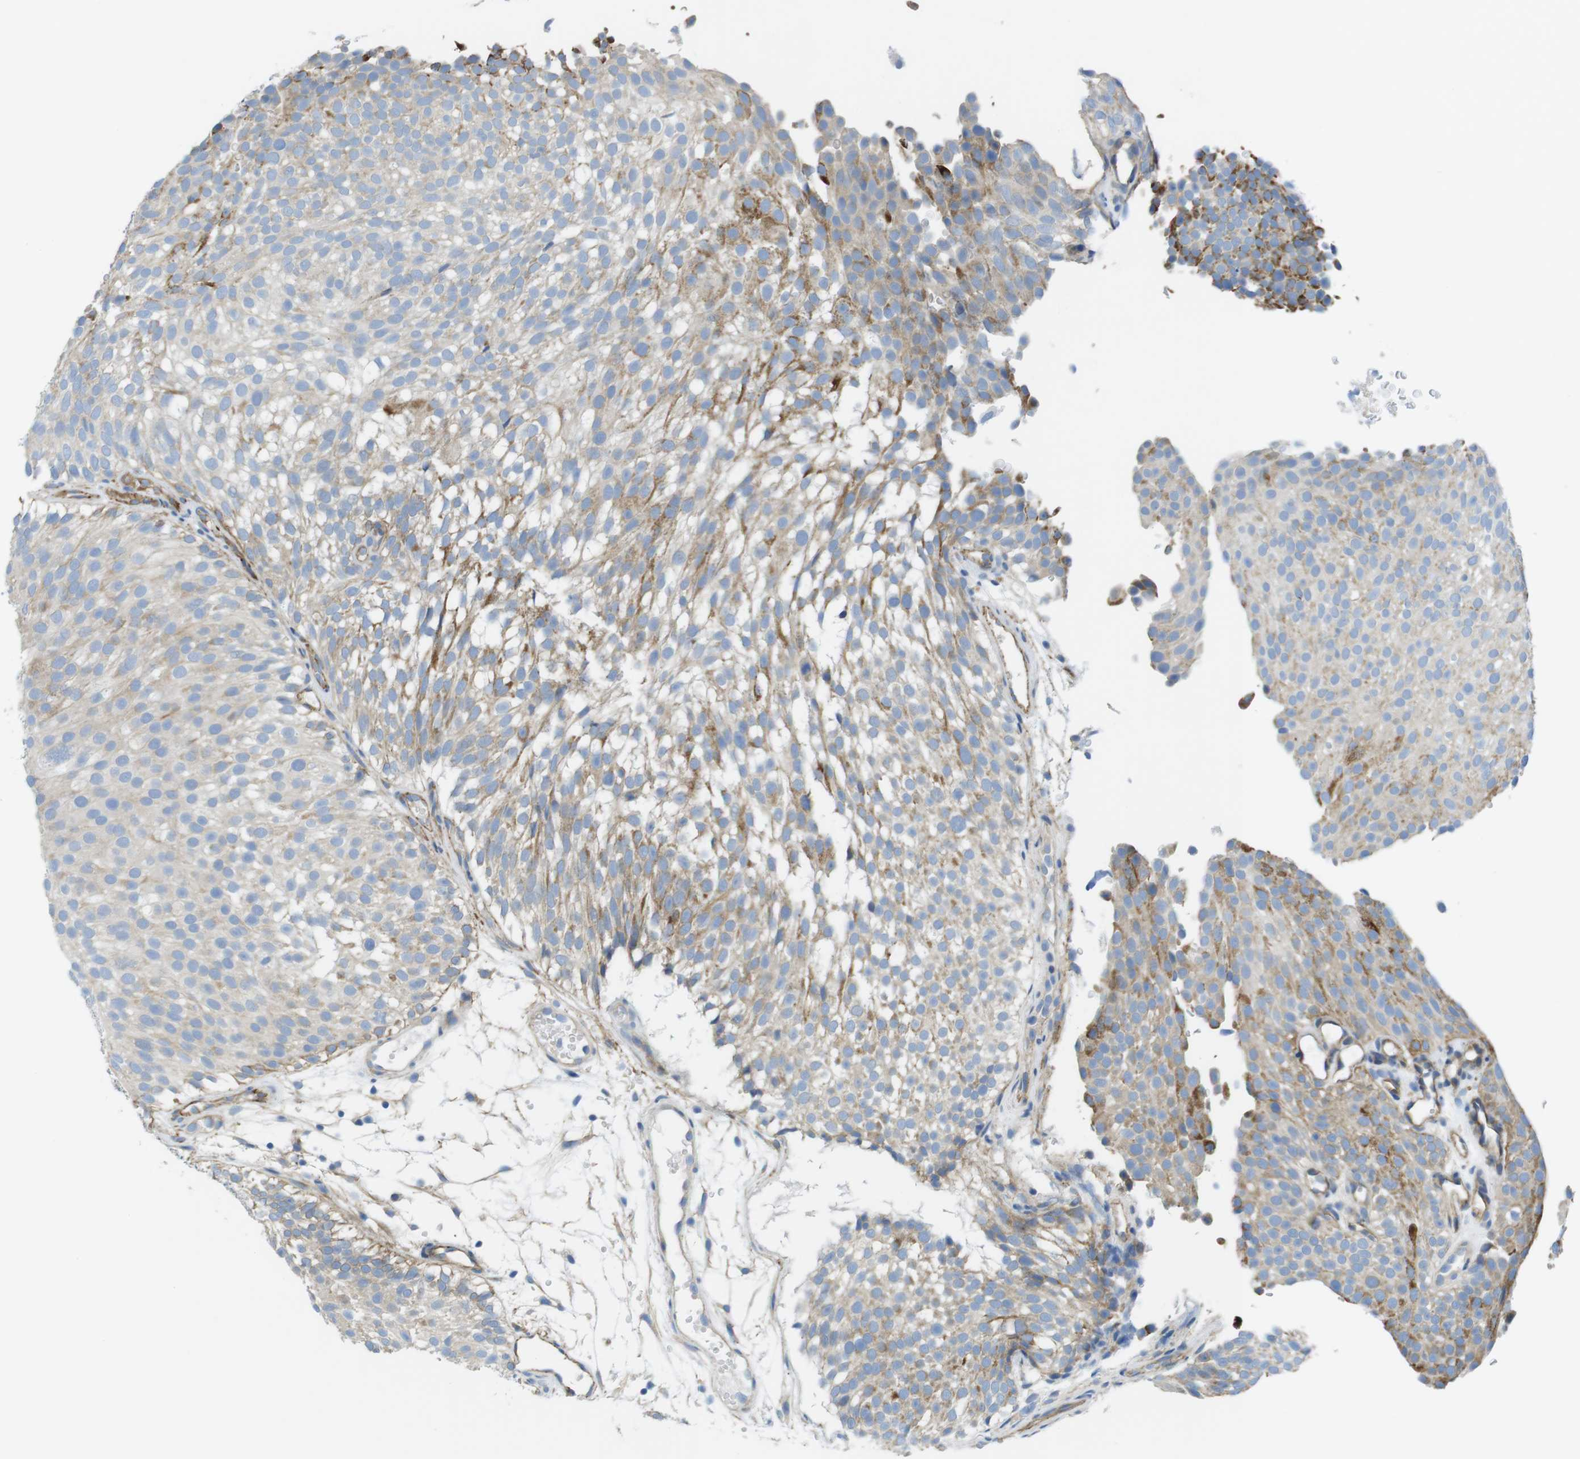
{"staining": {"intensity": "moderate", "quantity": ">75%", "location": "cytoplasmic/membranous"}, "tissue": "urothelial cancer", "cell_type": "Tumor cells", "image_type": "cancer", "snomed": [{"axis": "morphology", "description": "Urothelial carcinoma, Low grade"}, {"axis": "topography", "description": "Urinary bladder"}], "caption": "Immunohistochemical staining of urothelial cancer shows medium levels of moderate cytoplasmic/membranous positivity in about >75% of tumor cells. The staining was performed using DAB (3,3'-diaminobenzidine), with brown indicating positive protein expression. Nuclei are stained blue with hematoxylin.", "gene": "TMEM234", "patient": {"sex": "male", "age": 78}}